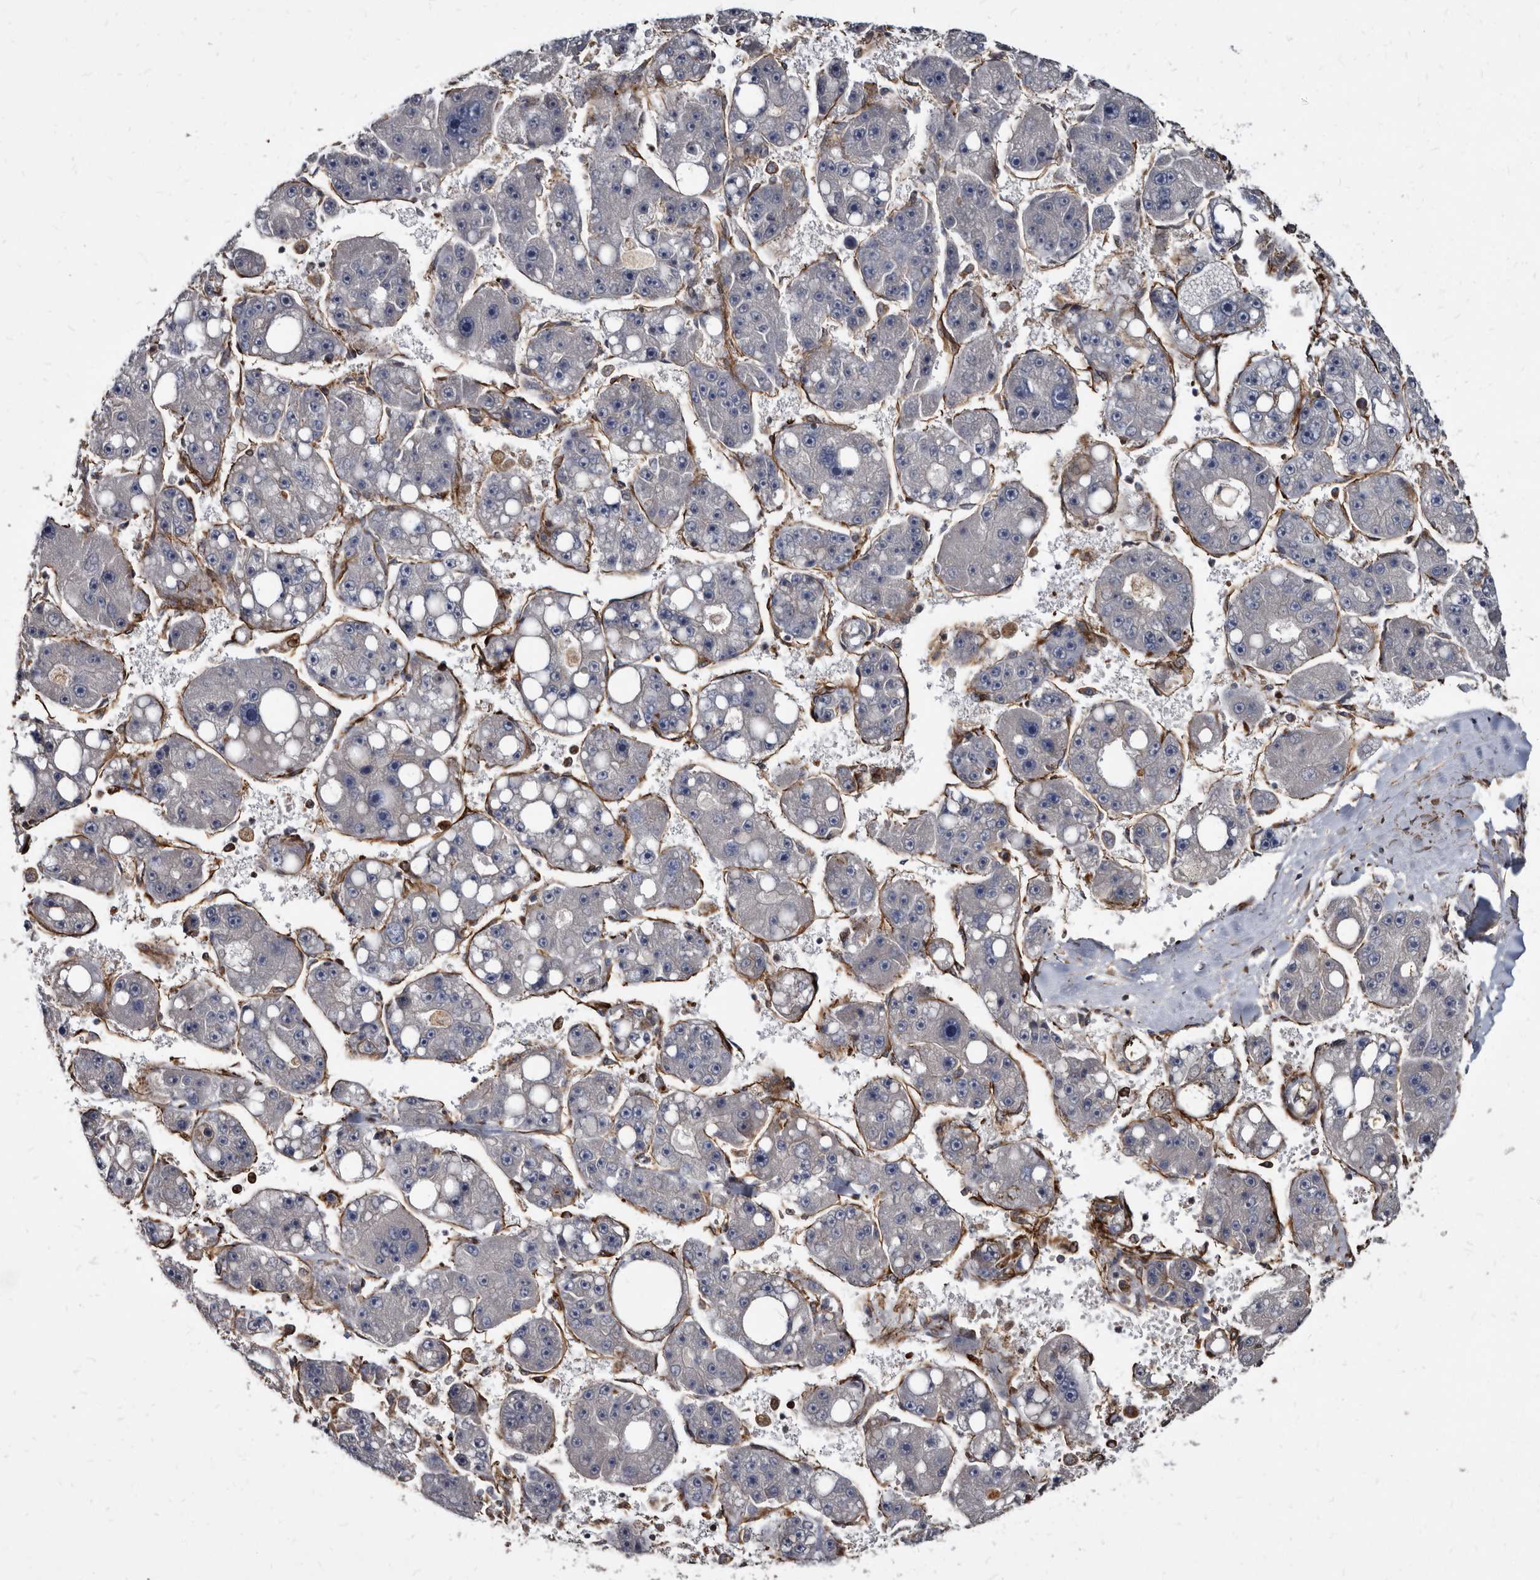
{"staining": {"intensity": "negative", "quantity": "none", "location": "none"}, "tissue": "liver cancer", "cell_type": "Tumor cells", "image_type": "cancer", "snomed": [{"axis": "morphology", "description": "Carcinoma, Hepatocellular, NOS"}, {"axis": "topography", "description": "Liver"}], "caption": "Protein analysis of hepatocellular carcinoma (liver) demonstrates no significant expression in tumor cells.", "gene": "KCTD20", "patient": {"sex": "female", "age": 61}}